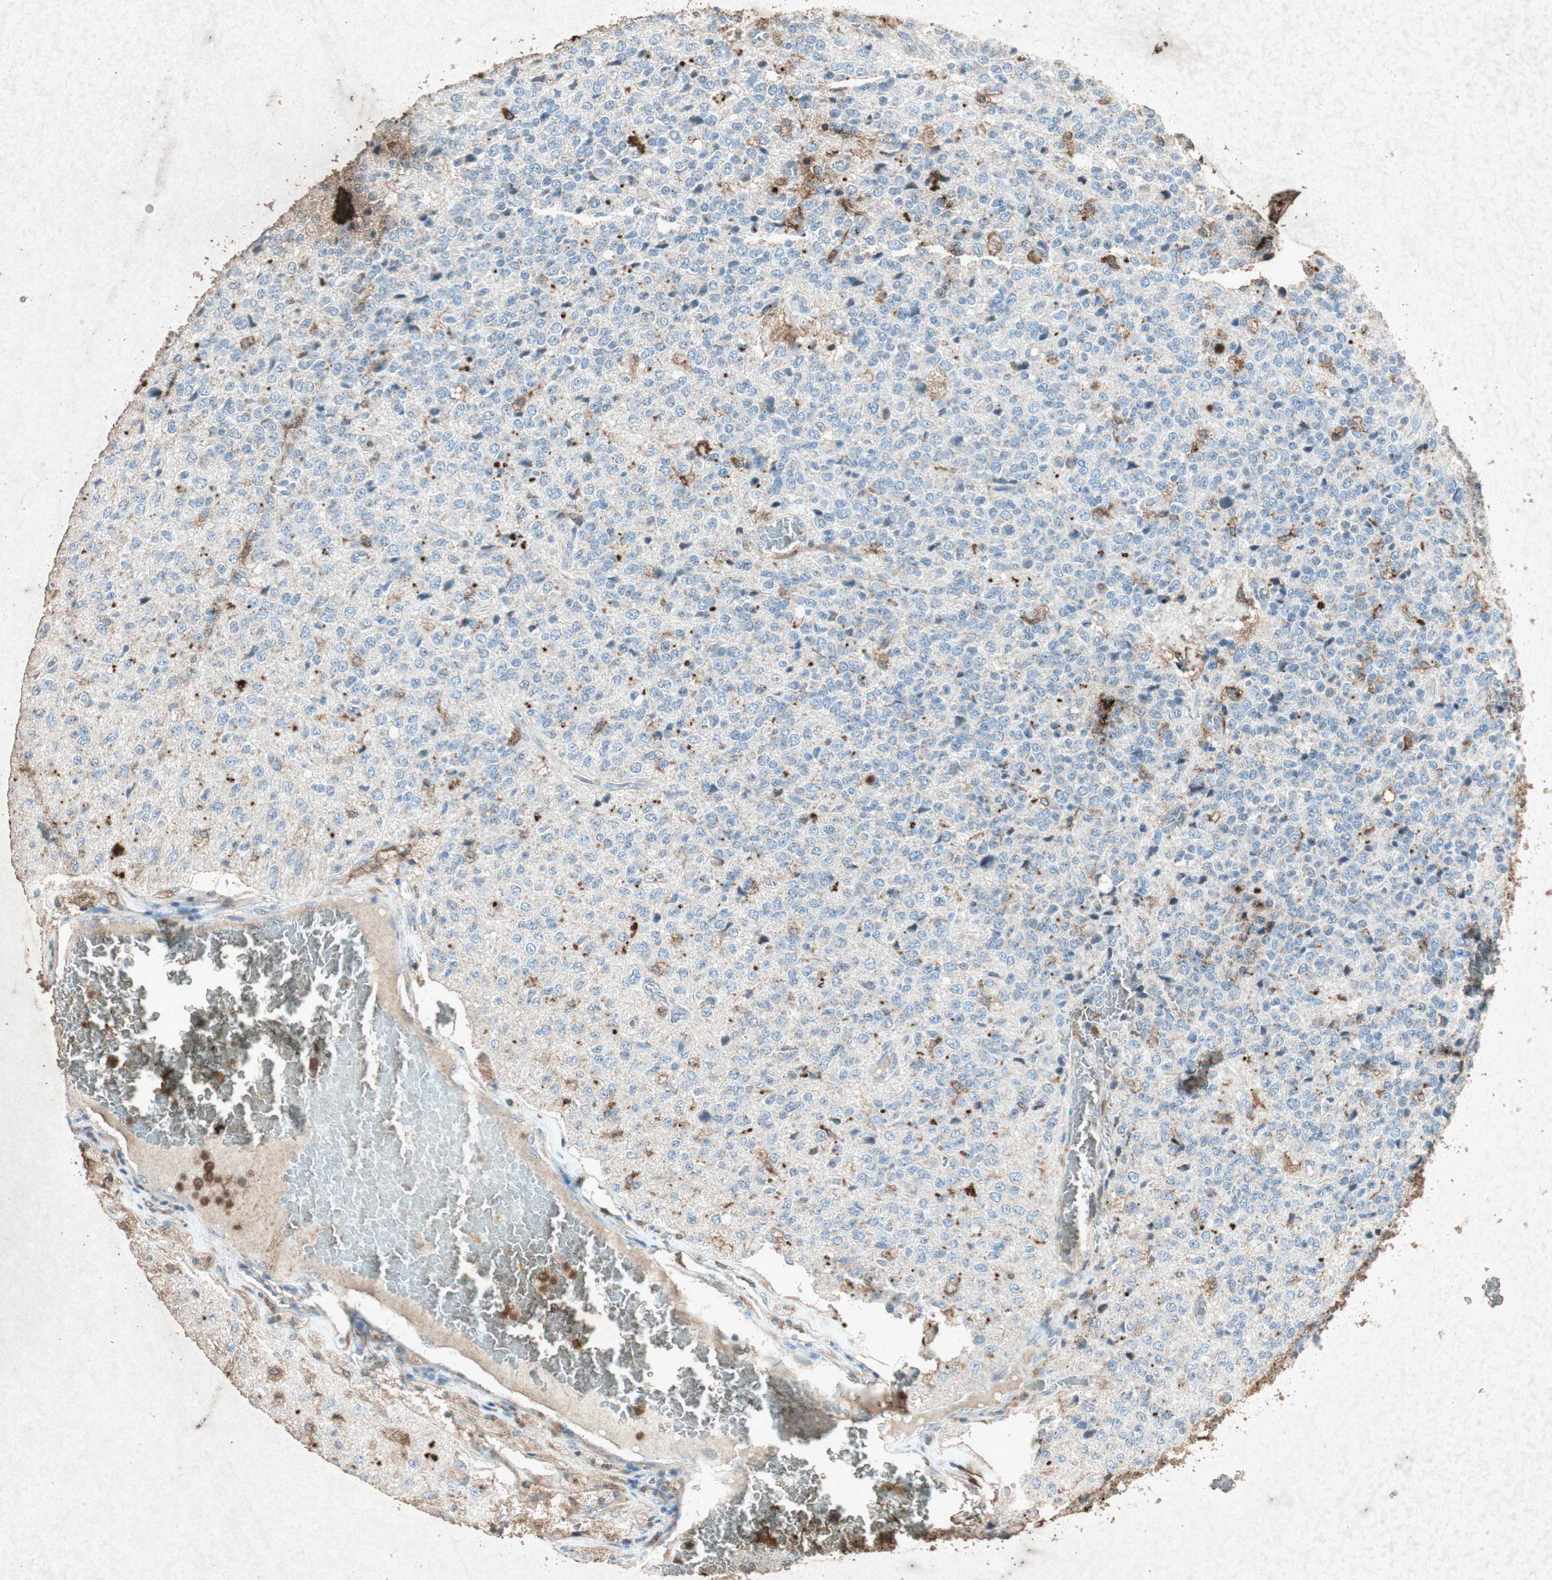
{"staining": {"intensity": "negative", "quantity": "none", "location": "none"}, "tissue": "glioma", "cell_type": "Tumor cells", "image_type": "cancer", "snomed": [{"axis": "morphology", "description": "Glioma, malignant, High grade"}, {"axis": "topography", "description": "pancreas cauda"}], "caption": "Immunohistochemical staining of human glioma reveals no significant expression in tumor cells.", "gene": "TYROBP", "patient": {"sex": "male", "age": 60}}